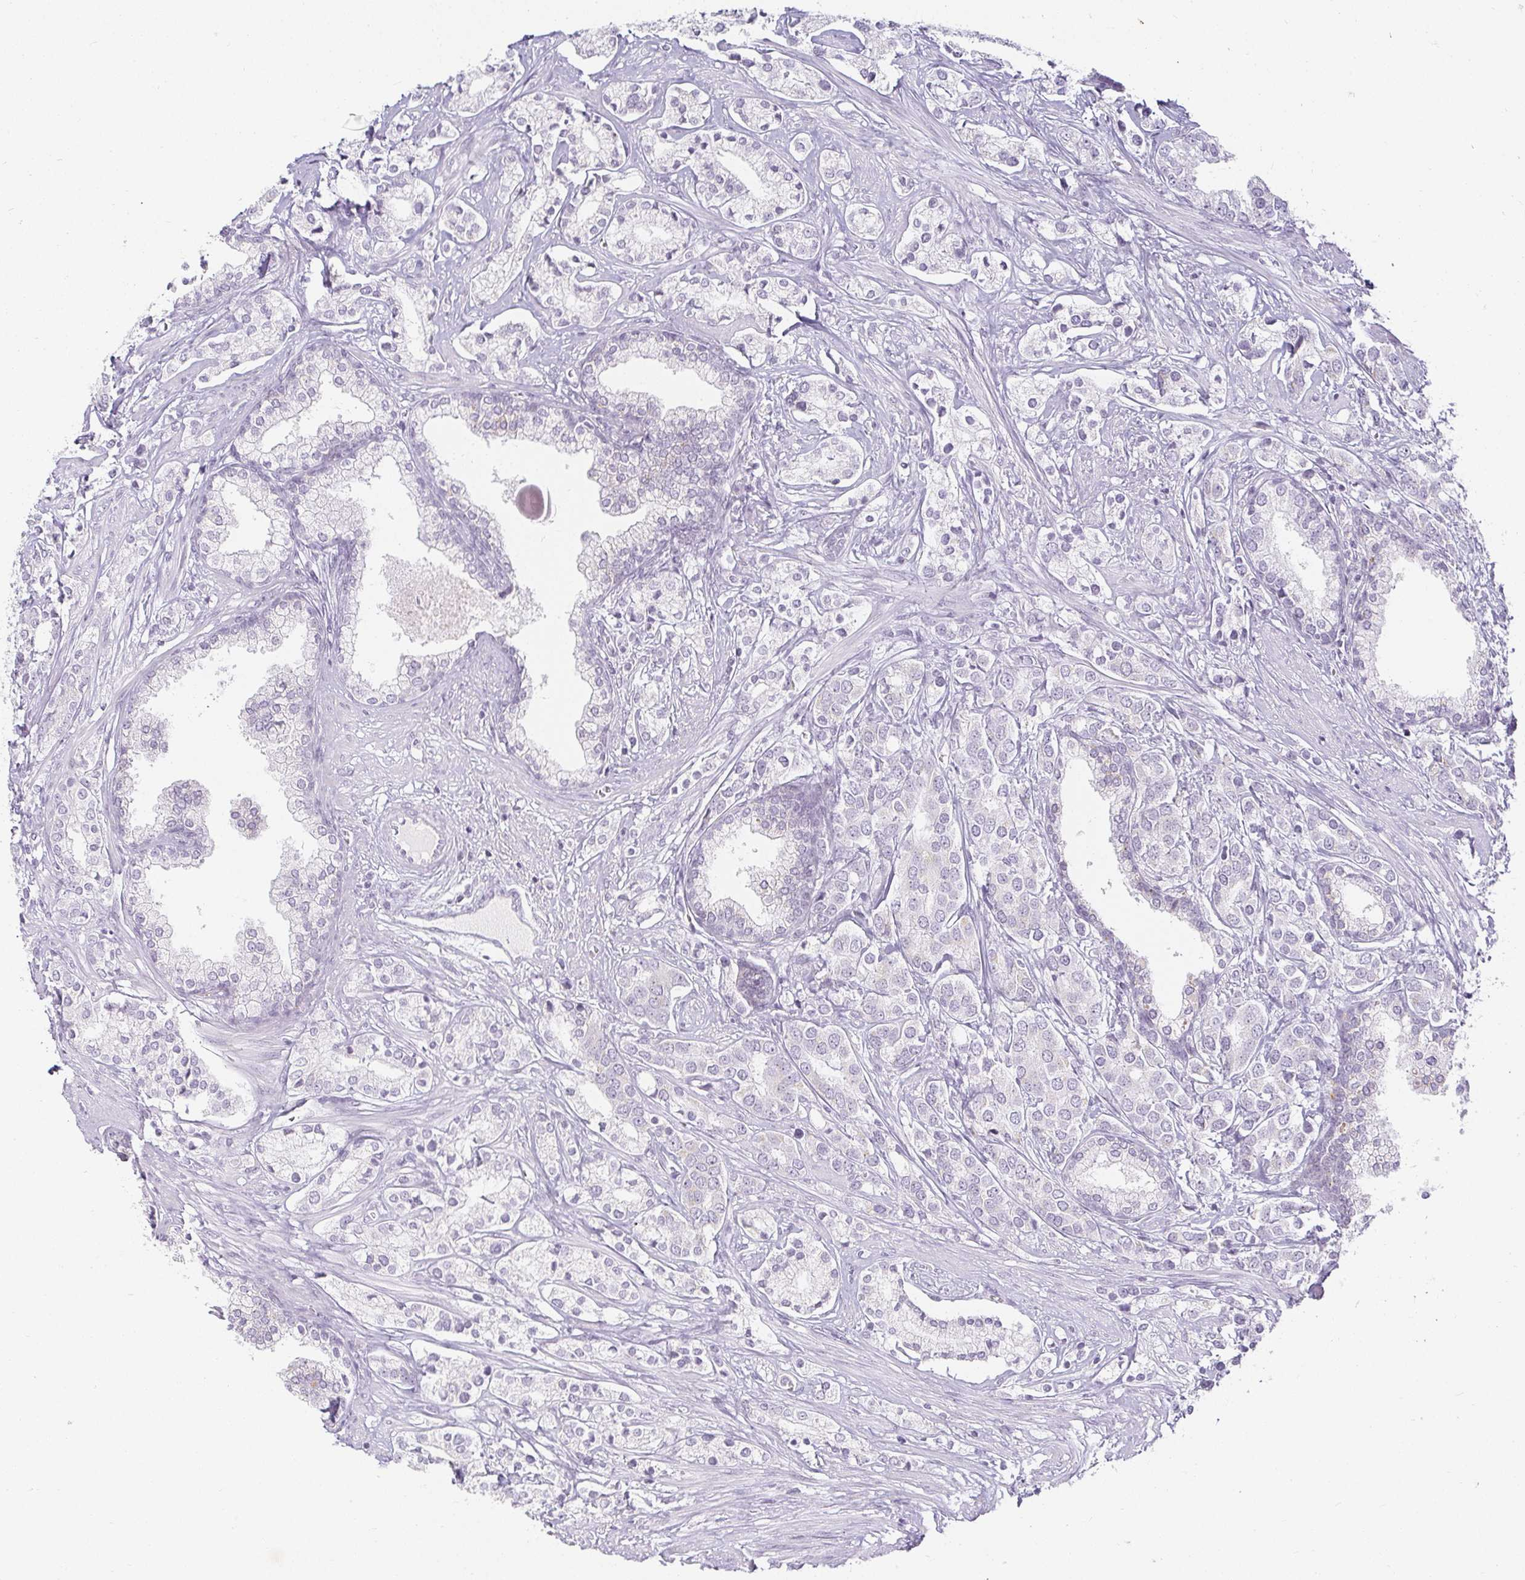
{"staining": {"intensity": "negative", "quantity": "none", "location": "none"}, "tissue": "prostate cancer", "cell_type": "Tumor cells", "image_type": "cancer", "snomed": [{"axis": "morphology", "description": "Adenocarcinoma, High grade"}, {"axis": "topography", "description": "Prostate"}], "caption": "Immunohistochemistry (IHC) micrograph of neoplastic tissue: human high-grade adenocarcinoma (prostate) stained with DAB demonstrates no significant protein positivity in tumor cells.", "gene": "ACAN", "patient": {"sex": "male", "age": 58}}